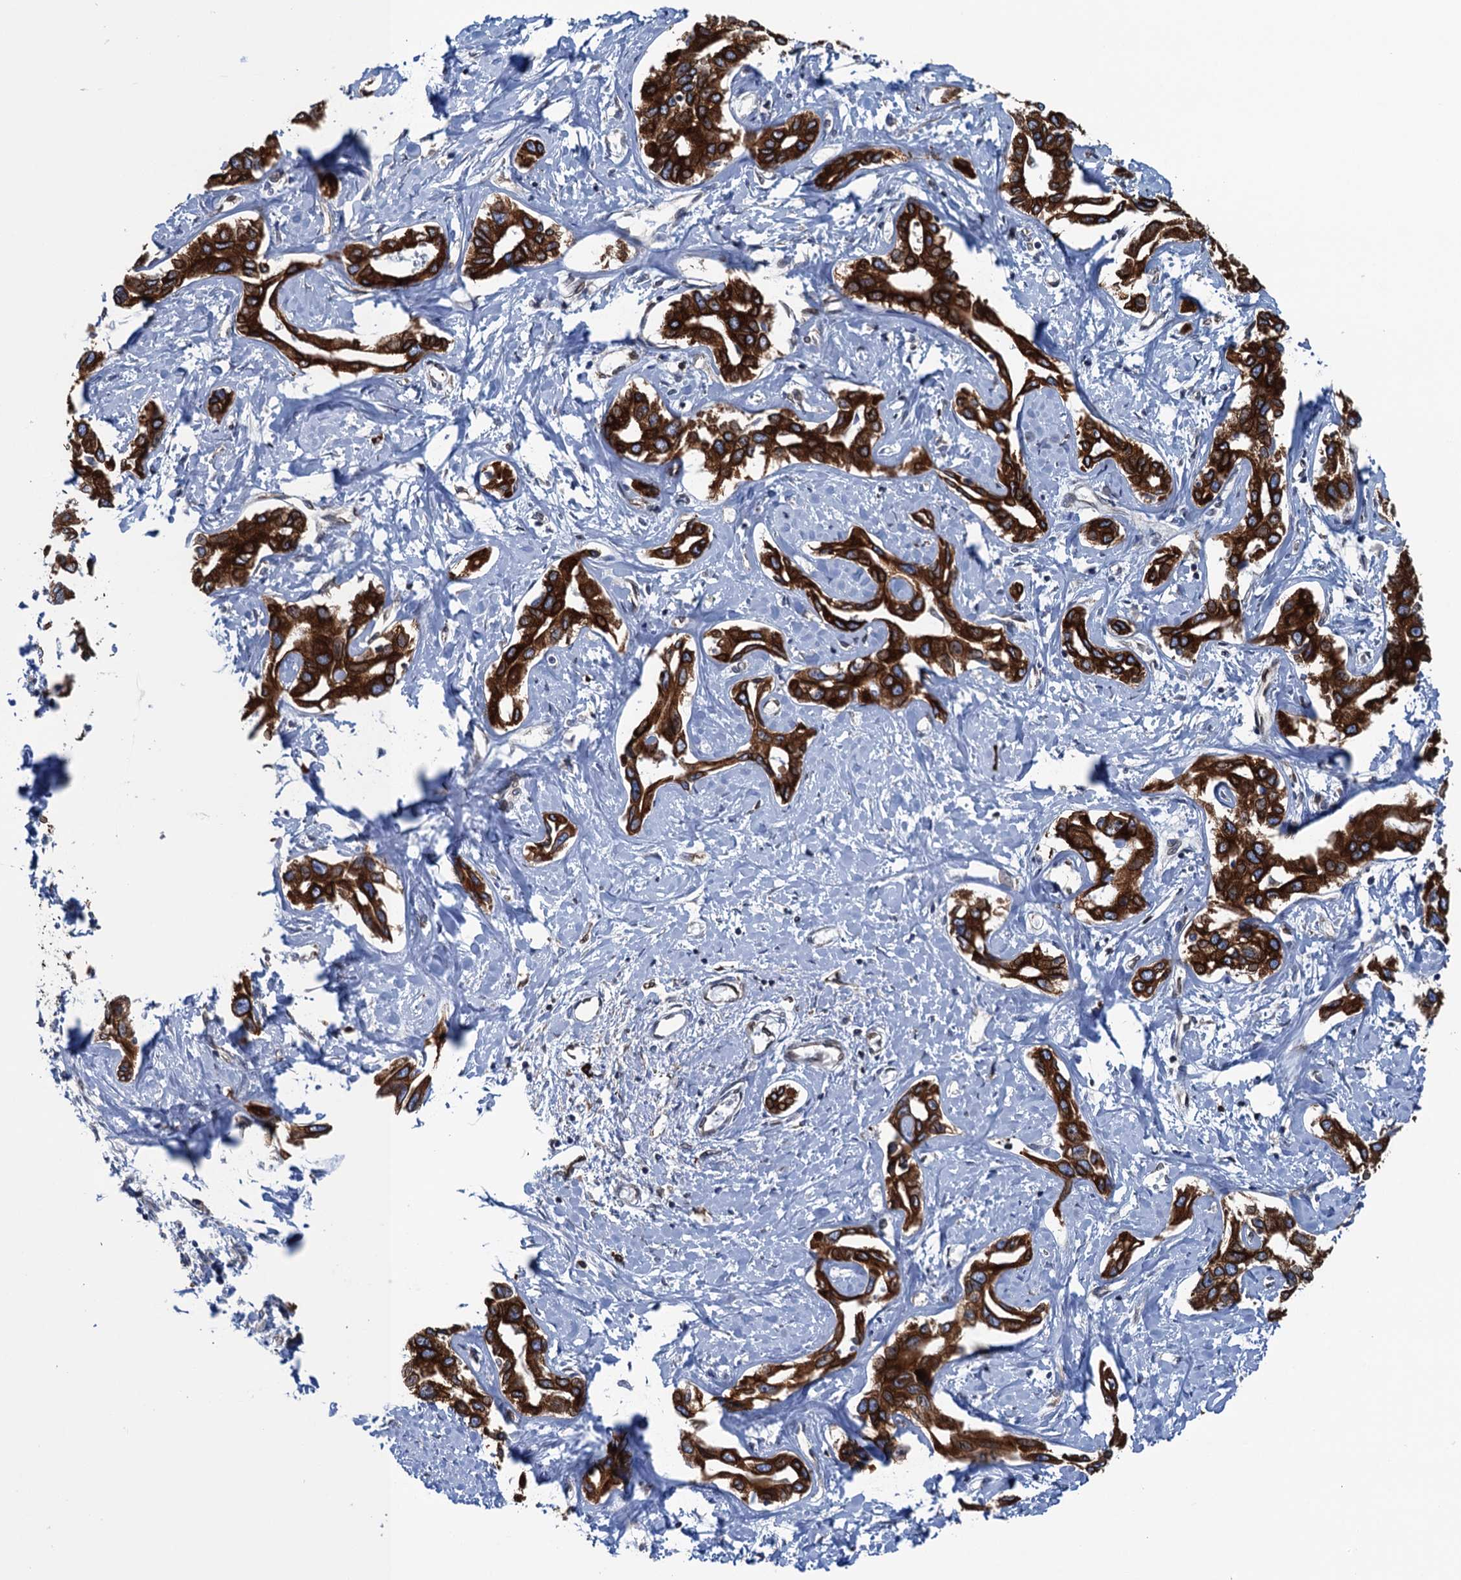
{"staining": {"intensity": "strong", "quantity": ">75%", "location": "cytoplasmic/membranous"}, "tissue": "liver cancer", "cell_type": "Tumor cells", "image_type": "cancer", "snomed": [{"axis": "morphology", "description": "Cholangiocarcinoma"}, {"axis": "topography", "description": "Liver"}], "caption": "Tumor cells show high levels of strong cytoplasmic/membranous positivity in about >75% of cells in liver cancer (cholangiocarcinoma). Immunohistochemistry (ihc) stains the protein in brown and the nuclei are stained blue.", "gene": "TMEM205", "patient": {"sex": "male", "age": 59}}